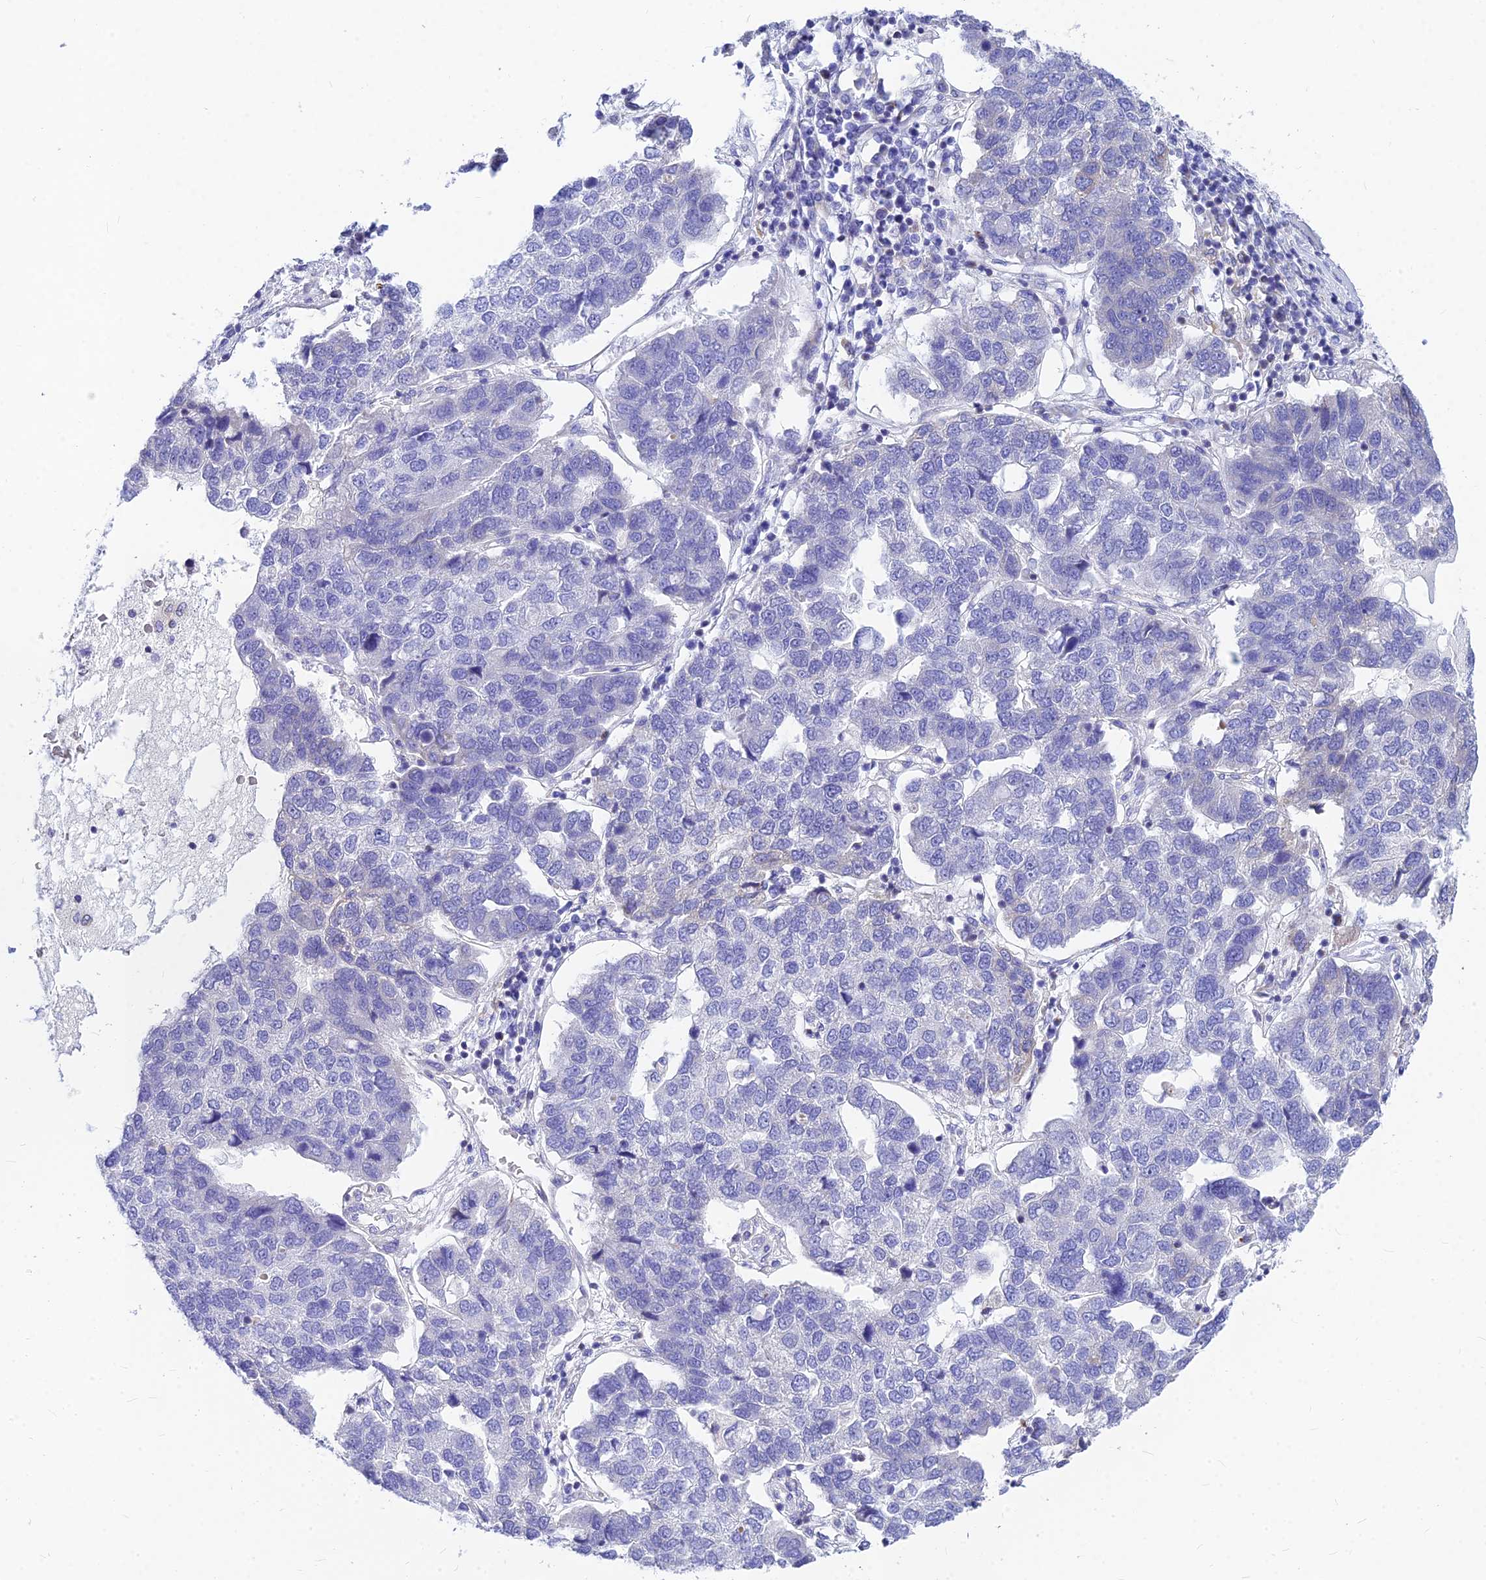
{"staining": {"intensity": "negative", "quantity": "none", "location": "none"}, "tissue": "pancreatic cancer", "cell_type": "Tumor cells", "image_type": "cancer", "snomed": [{"axis": "morphology", "description": "Adenocarcinoma, NOS"}, {"axis": "topography", "description": "Pancreas"}], "caption": "Immunohistochemistry of human pancreatic cancer (adenocarcinoma) demonstrates no staining in tumor cells.", "gene": "CNOT6", "patient": {"sex": "female", "age": 61}}